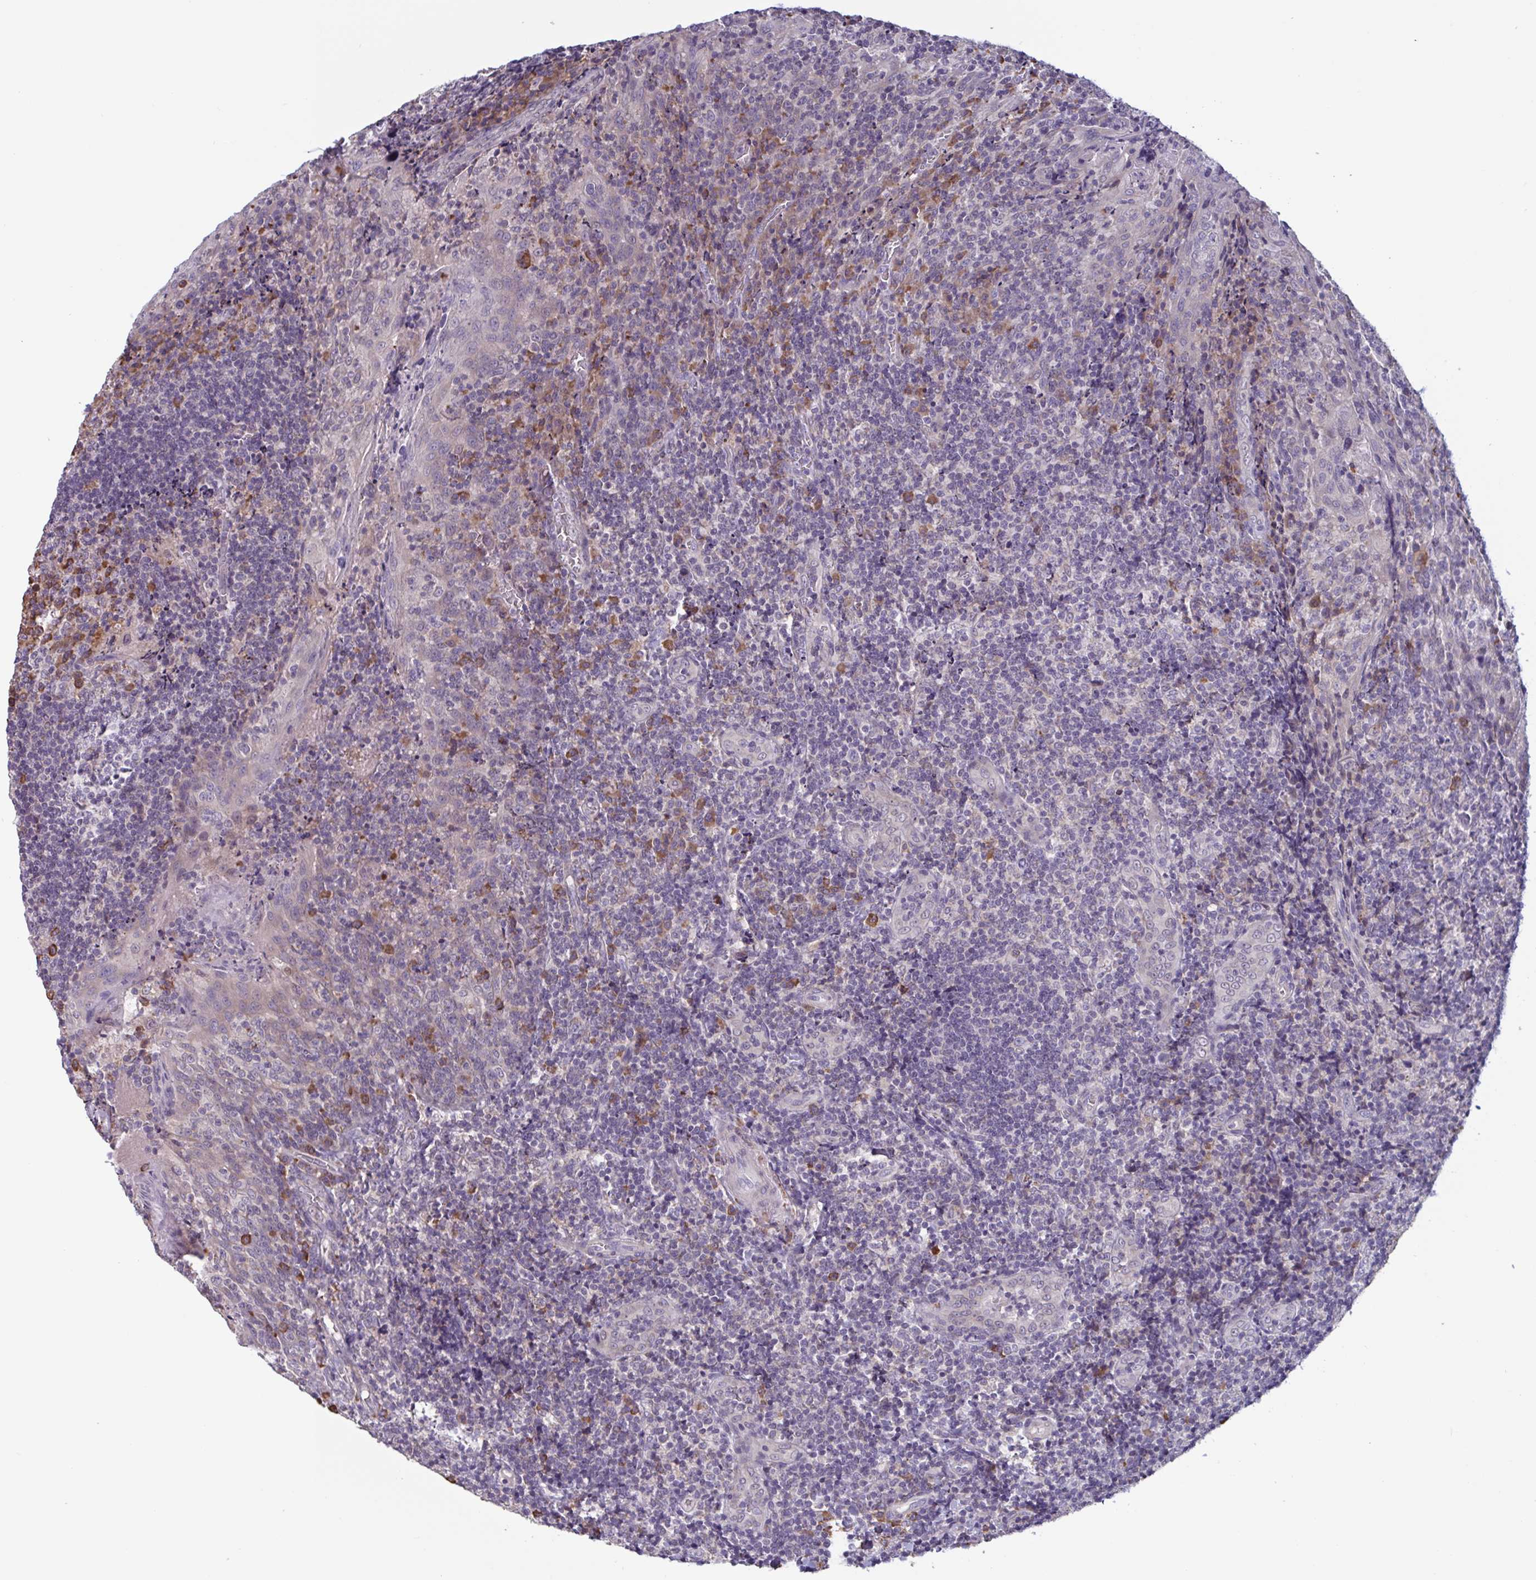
{"staining": {"intensity": "moderate", "quantity": "<25%", "location": "cytoplasmic/membranous"}, "tissue": "tonsil", "cell_type": "Germinal center cells", "image_type": "normal", "snomed": [{"axis": "morphology", "description": "Normal tissue, NOS"}, {"axis": "topography", "description": "Tonsil"}], "caption": "Approximately <25% of germinal center cells in normal human tonsil demonstrate moderate cytoplasmic/membranous protein staining as visualized by brown immunohistochemical staining.", "gene": "CD1E", "patient": {"sex": "male", "age": 17}}